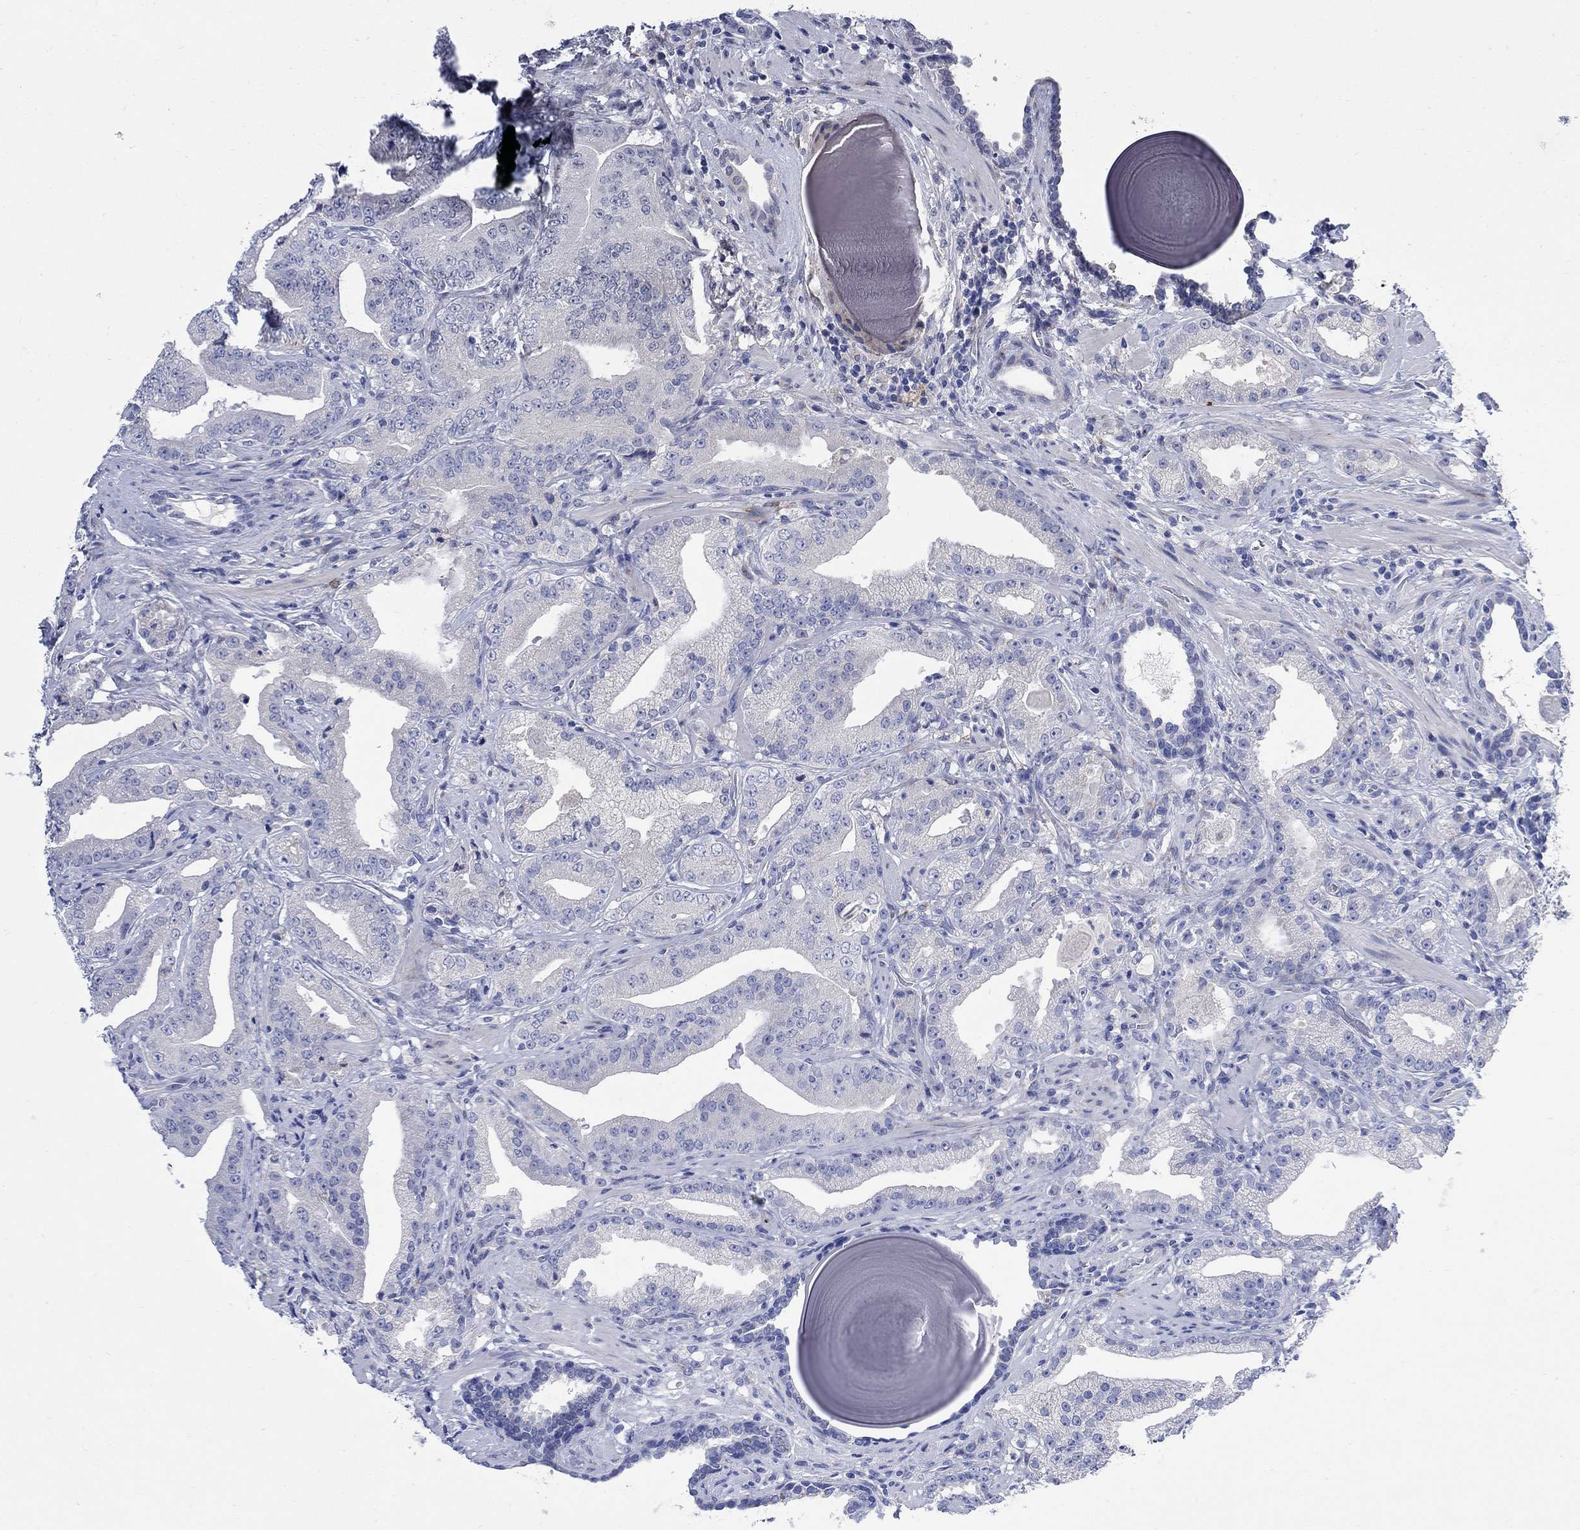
{"staining": {"intensity": "negative", "quantity": "none", "location": "none"}, "tissue": "prostate cancer", "cell_type": "Tumor cells", "image_type": "cancer", "snomed": [{"axis": "morphology", "description": "Adenocarcinoma, Low grade"}, {"axis": "topography", "description": "Prostate"}], "caption": "This is an immunohistochemistry histopathology image of prostate low-grade adenocarcinoma. There is no positivity in tumor cells.", "gene": "MYL1", "patient": {"sex": "male", "age": 62}}